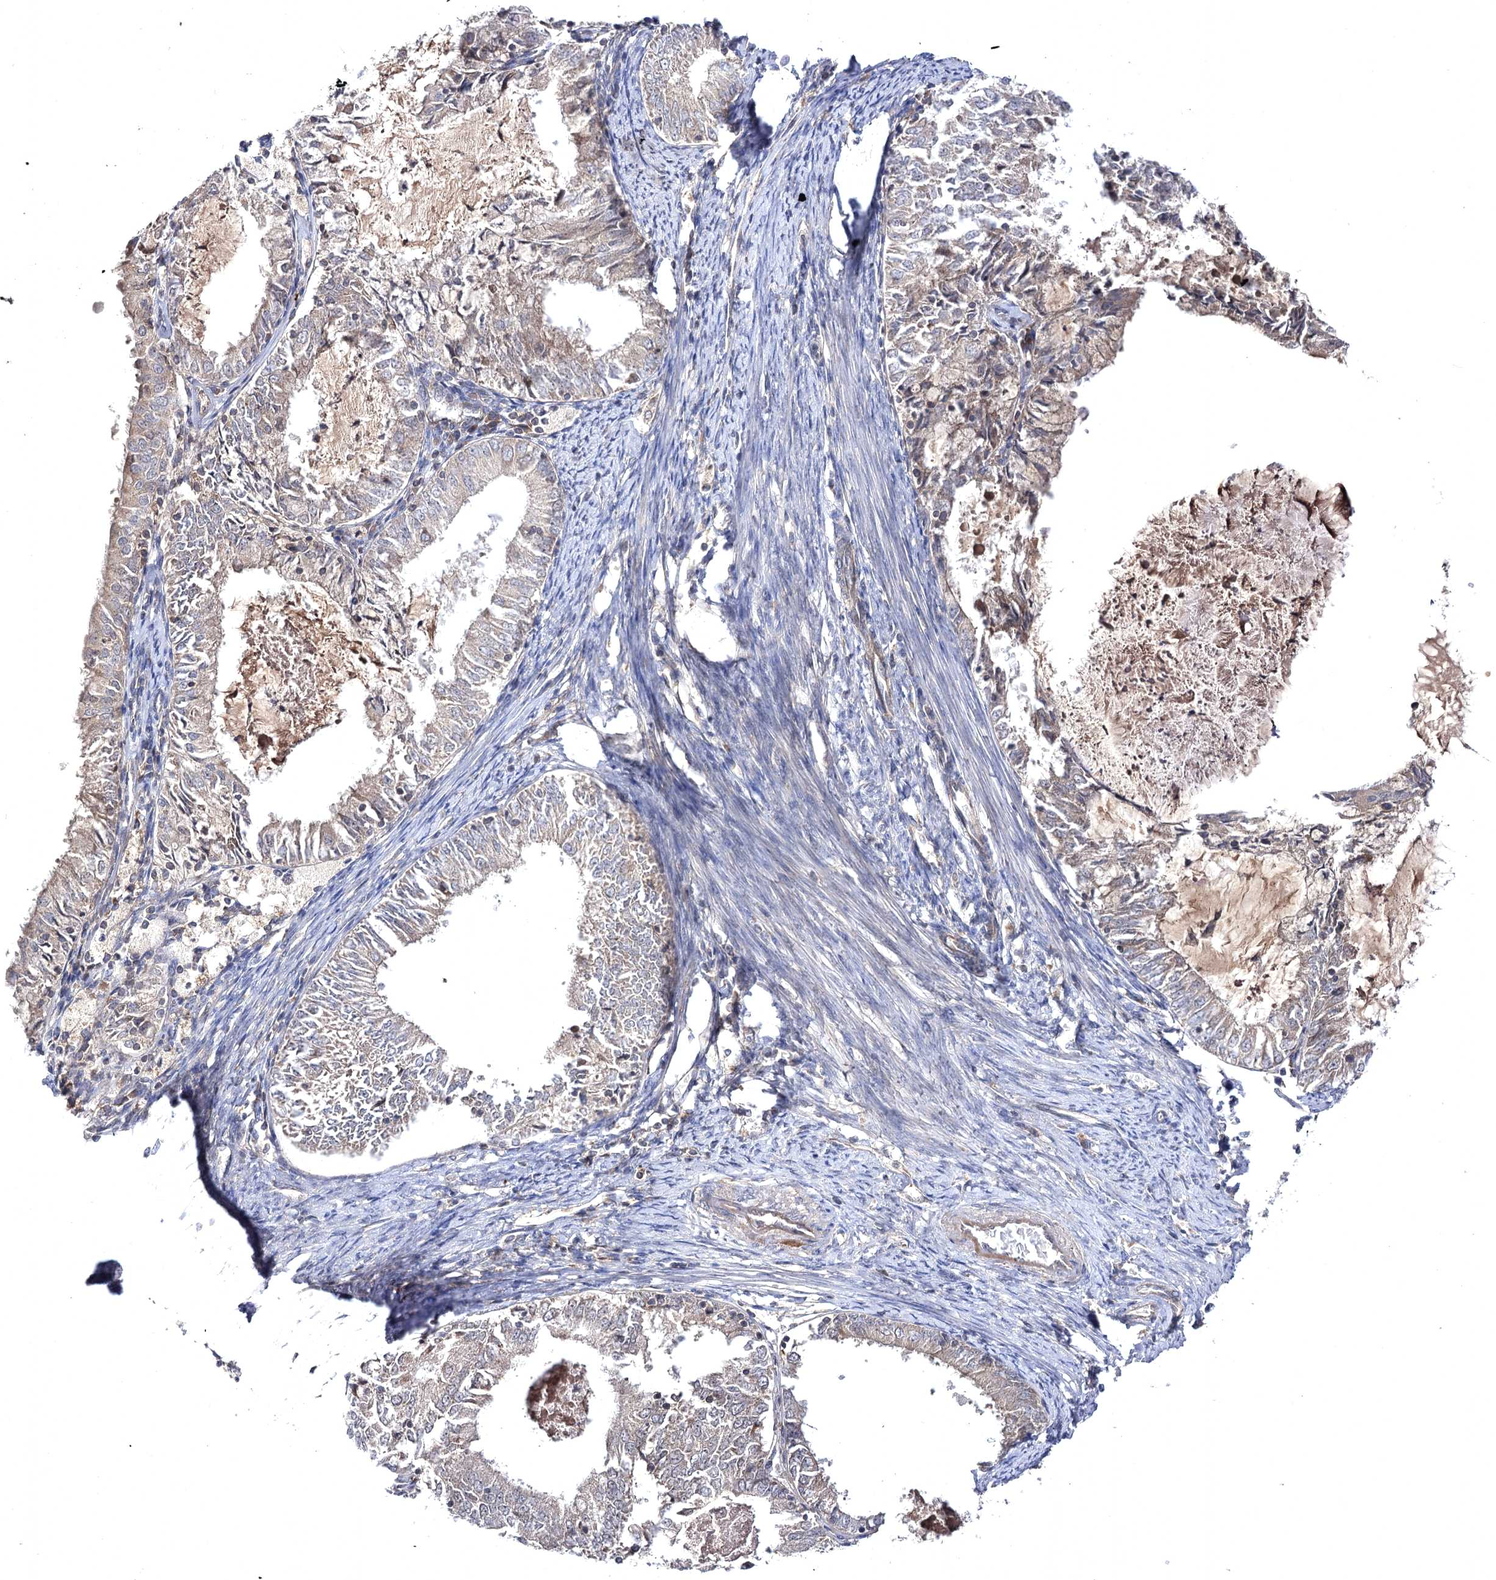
{"staining": {"intensity": "weak", "quantity": ">75%", "location": "cytoplasmic/membranous"}, "tissue": "endometrial cancer", "cell_type": "Tumor cells", "image_type": "cancer", "snomed": [{"axis": "morphology", "description": "Adenocarcinoma, NOS"}, {"axis": "topography", "description": "Endometrium"}], "caption": "Protein expression analysis of human endometrial adenocarcinoma reveals weak cytoplasmic/membranous expression in about >75% of tumor cells.", "gene": "BCR", "patient": {"sex": "female", "age": 57}}